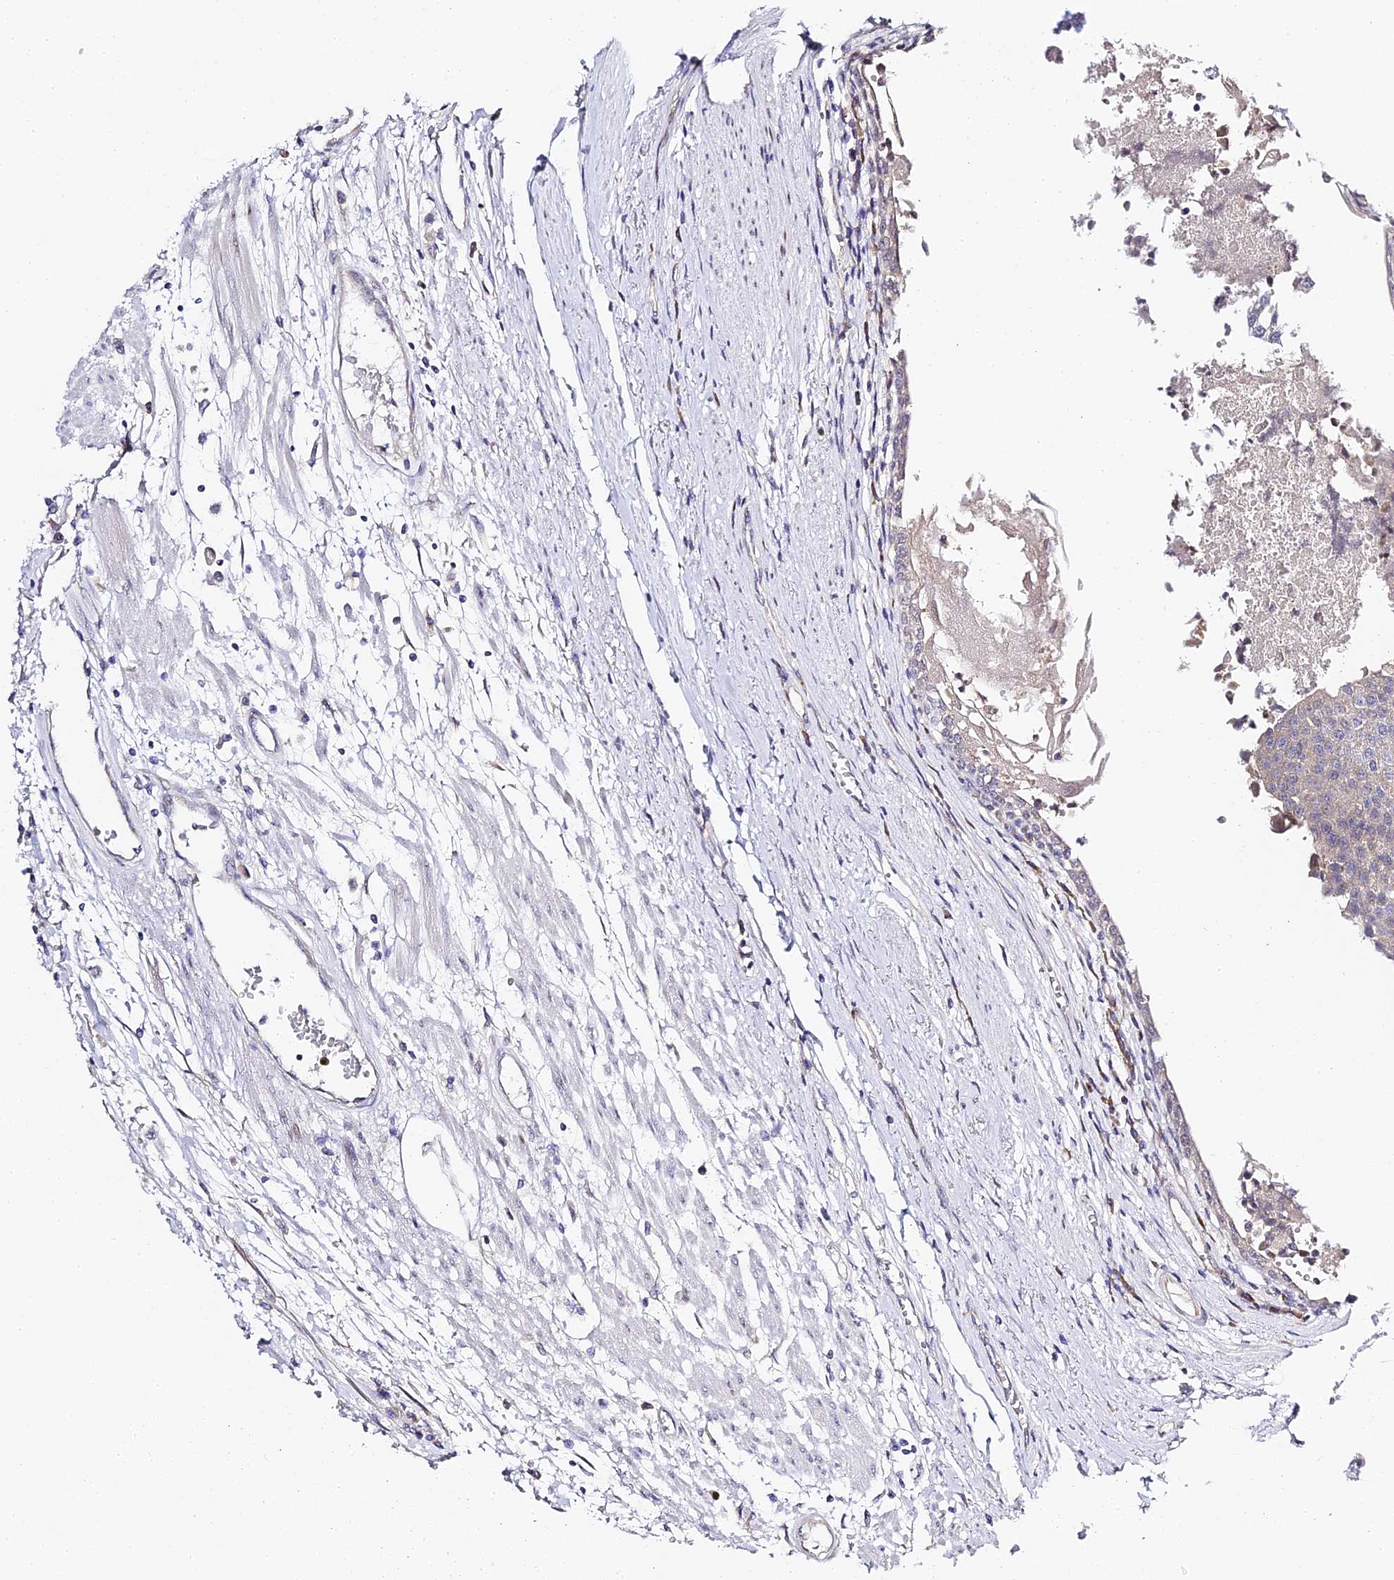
{"staining": {"intensity": "weak", "quantity": "<25%", "location": "cytoplasmic/membranous"}, "tissue": "urothelial cancer", "cell_type": "Tumor cells", "image_type": "cancer", "snomed": [{"axis": "morphology", "description": "Urothelial carcinoma, High grade"}, {"axis": "topography", "description": "Urinary bladder"}], "caption": "Photomicrograph shows no protein expression in tumor cells of urothelial carcinoma (high-grade) tissue. (DAB (3,3'-diaminobenzidine) immunohistochemistry, high magnification).", "gene": "SERP1", "patient": {"sex": "female", "age": 85}}